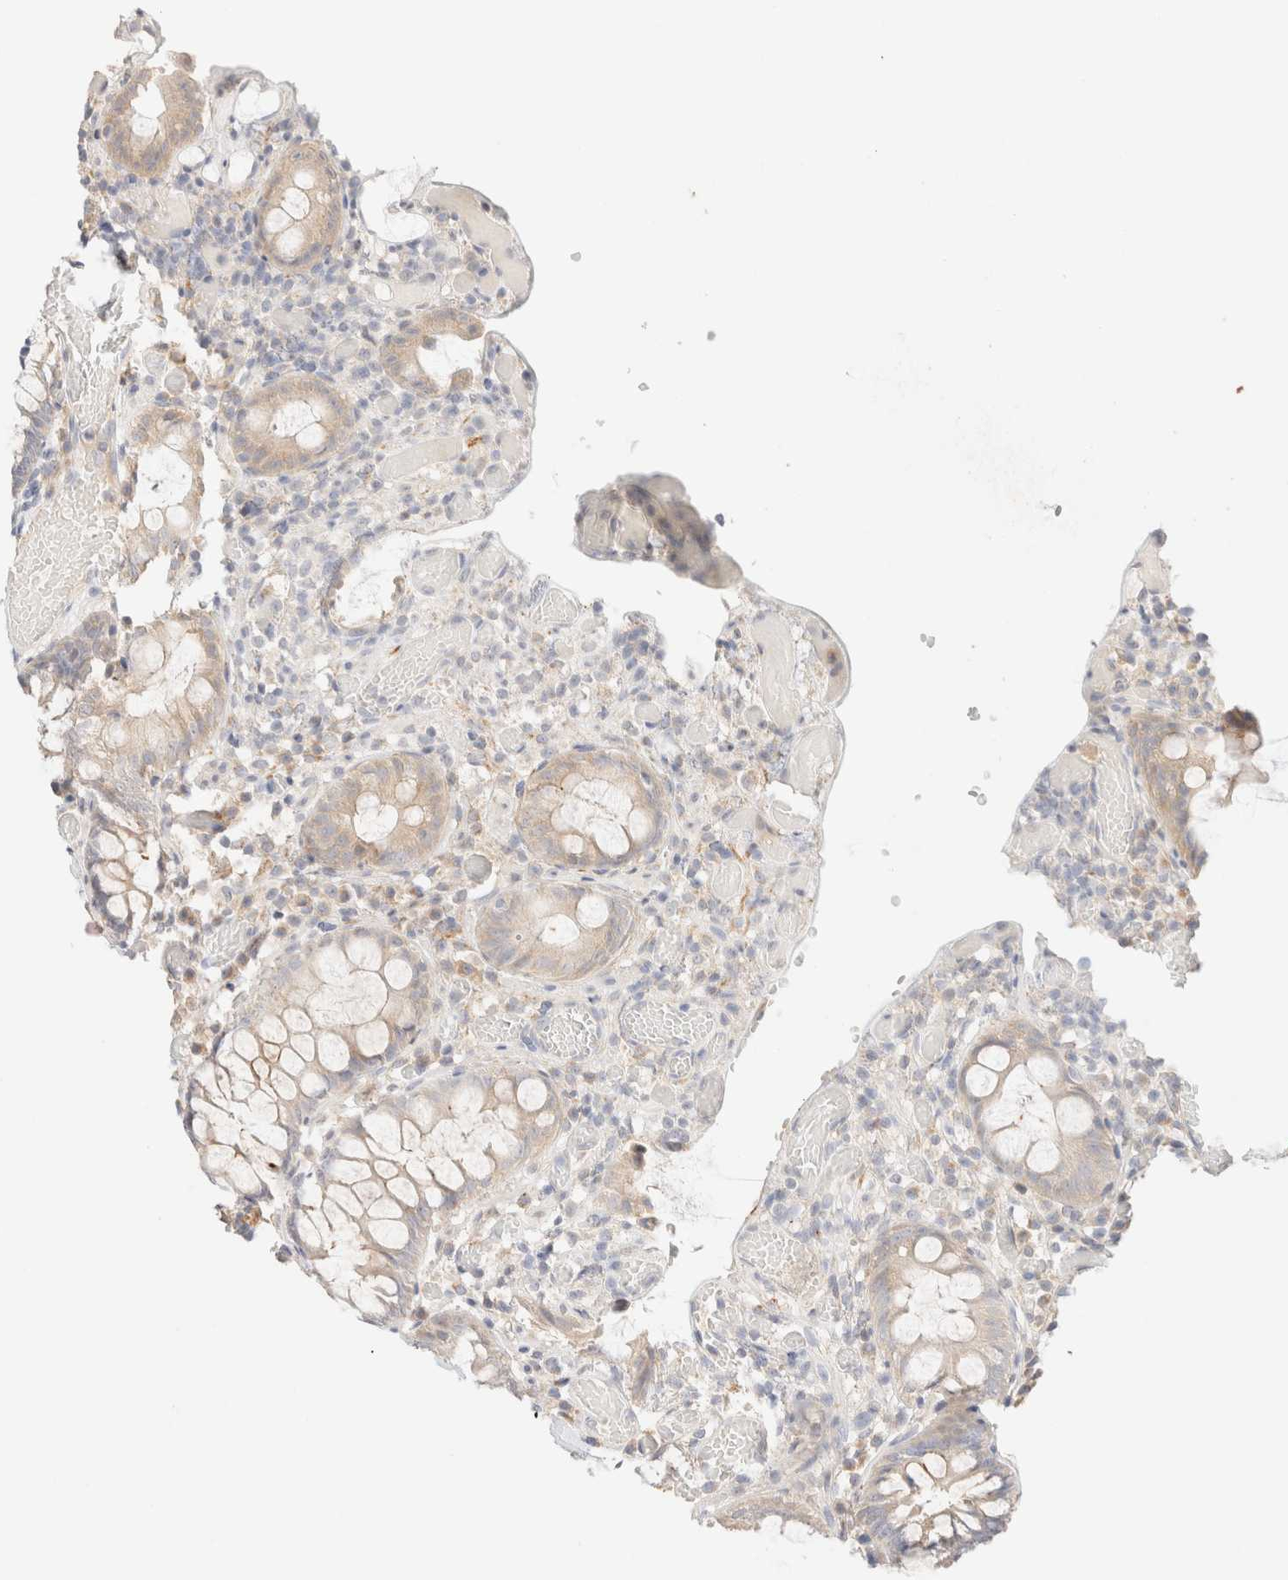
{"staining": {"intensity": "negative", "quantity": "none", "location": "none"}, "tissue": "colon", "cell_type": "Endothelial cells", "image_type": "normal", "snomed": [{"axis": "morphology", "description": "Normal tissue, NOS"}, {"axis": "topography", "description": "Colon"}], "caption": "Immunohistochemistry (IHC) photomicrograph of normal colon: human colon stained with DAB reveals no significant protein expression in endothelial cells.", "gene": "SNTB1", "patient": {"sex": "male", "age": 14}}